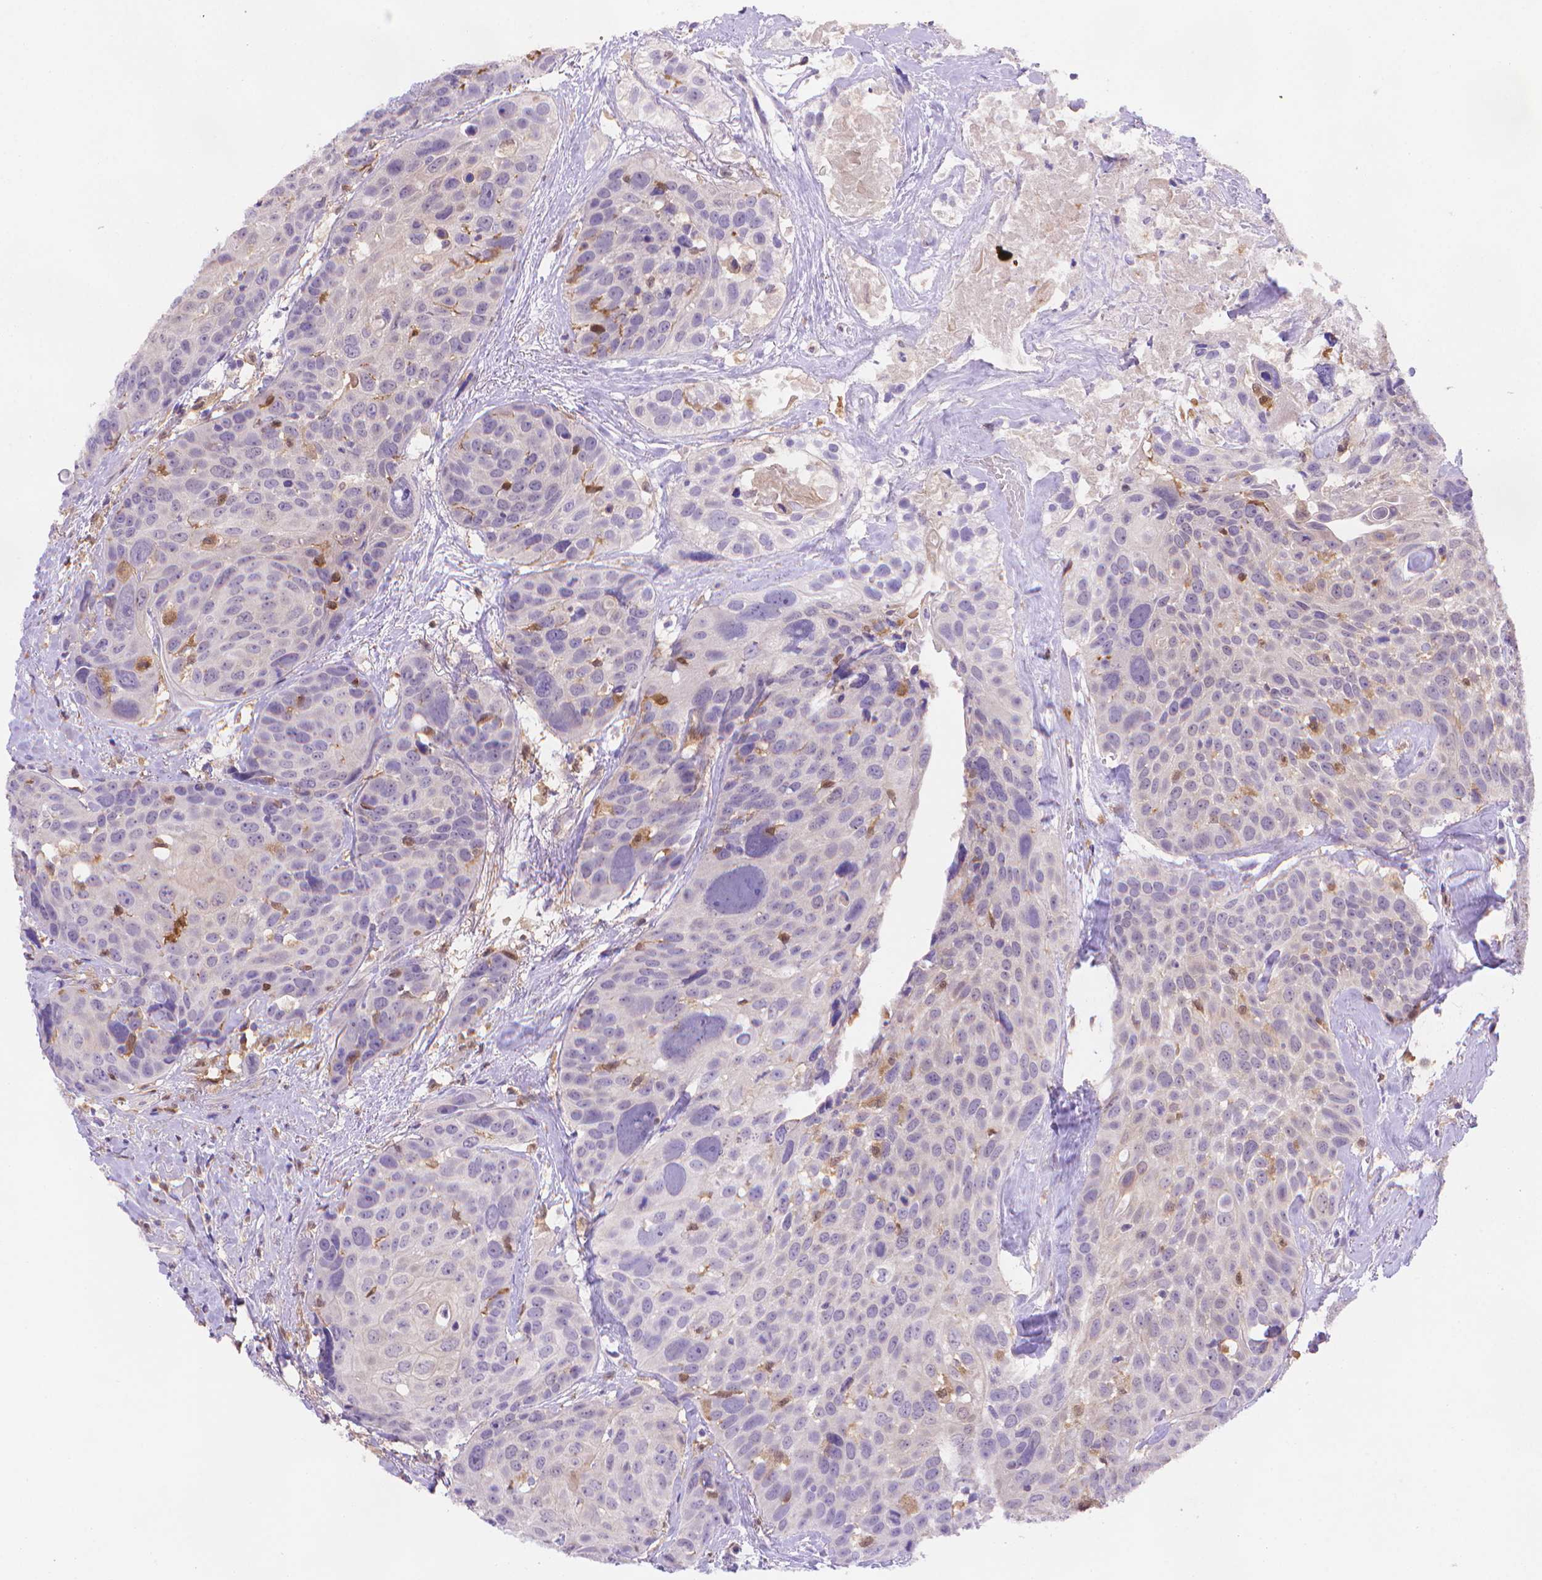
{"staining": {"intensity": "negative", "quantity": "none", "location": "none"}, "tissue": "head and neck cancer", "cell_type": "Tumor cells", "image_type": "cancer", "snomed": [{"axis": "morphology", "description": "Squamous cell carcinoma, NOS"}, {"axis": "topography", "description": "Oral tissue"}, {"axis": "topography", "description": "Head-Neck"}], "caption": "Head and neck cancer (squamous cell carcinoma) was stained to show a protein in brown. There is no significant staining in tumor cells.", "gene": "FGD2", "patient": {"sex": "male", "age": 56}}